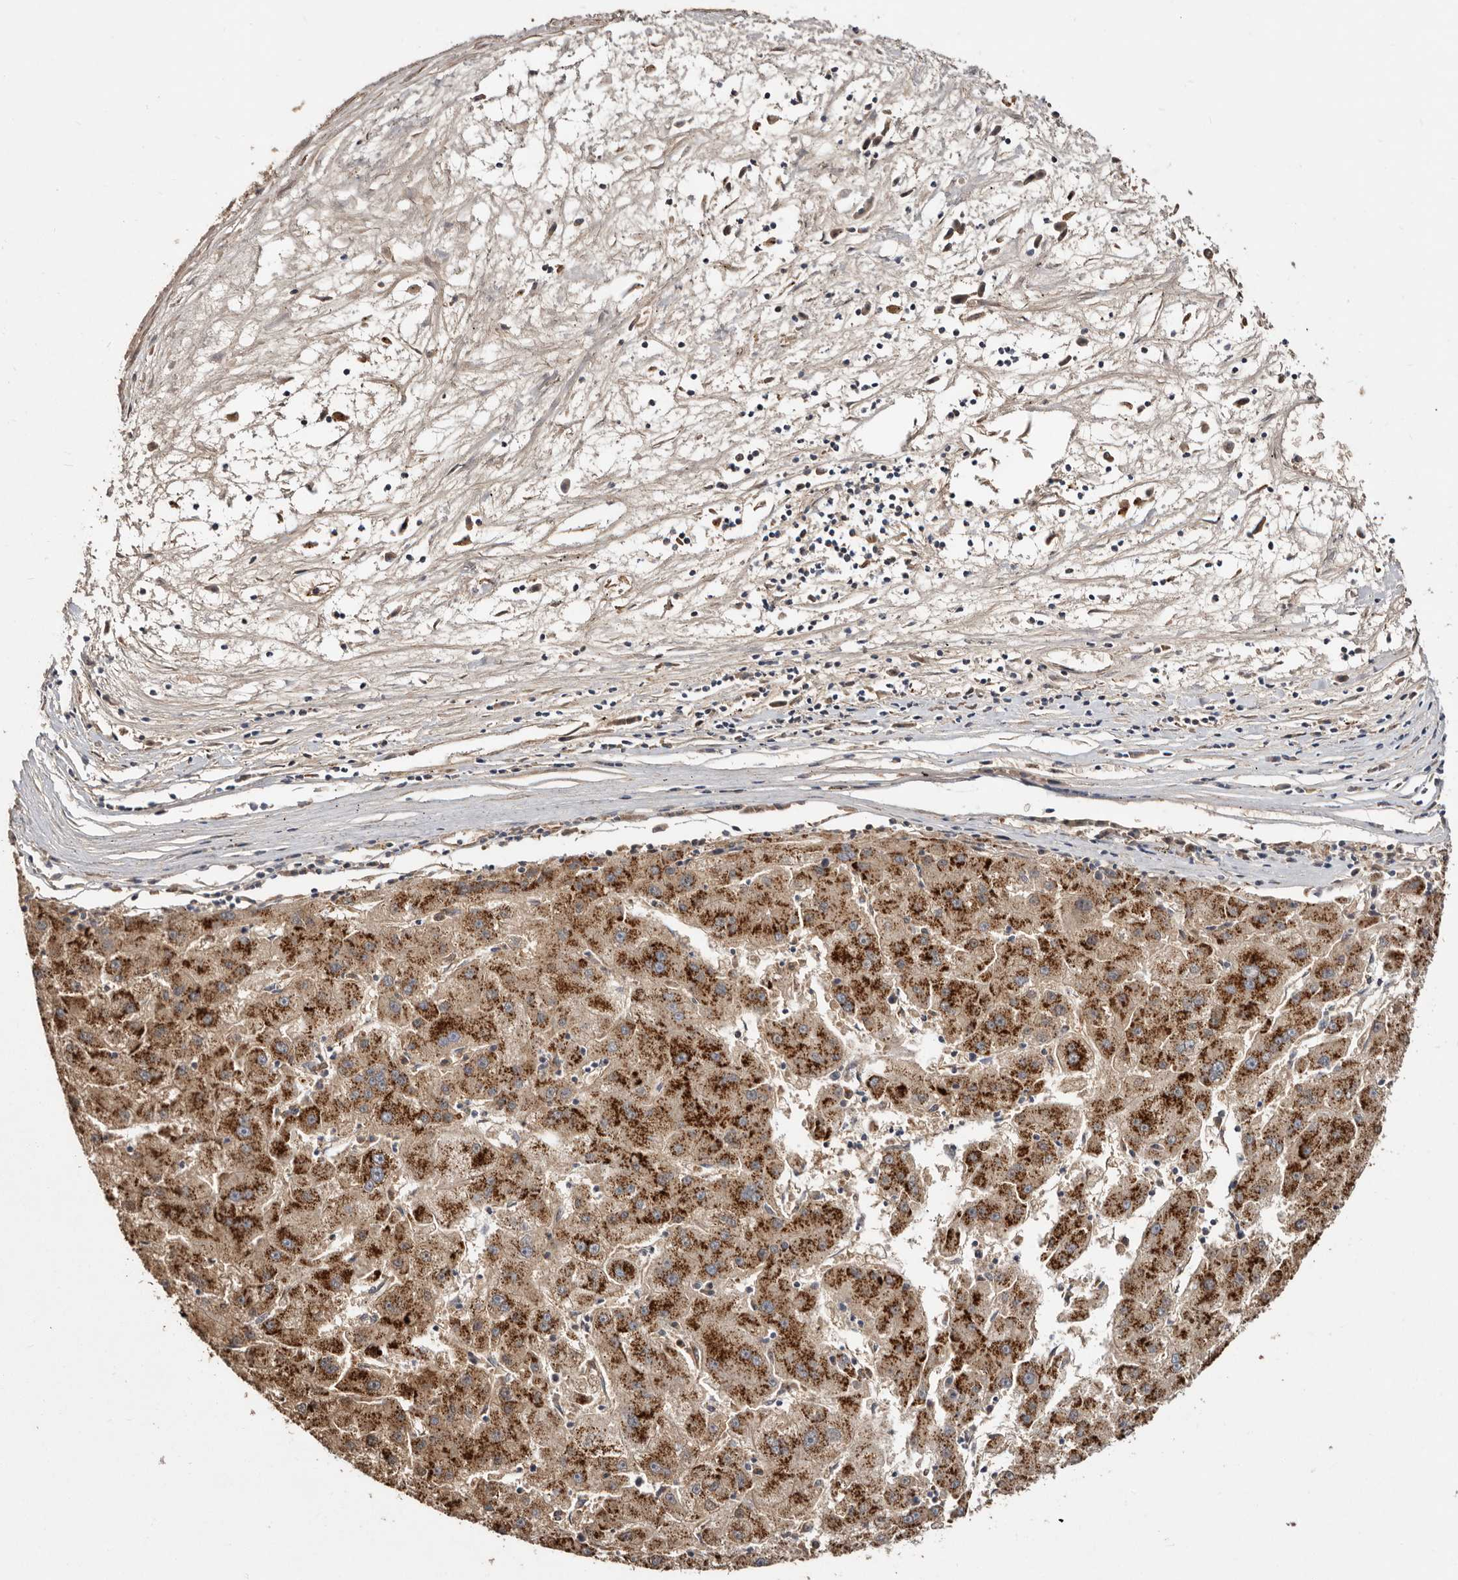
{"staining": {"intensity": "strong", "quantity": ">75%", "location": "cytoplasmic/membranous"}, "tissue": "liver cancer", "cell_type": "Tumor cells", "image_type": "cancer", "snomed": [{"axis": "morphology", "description": "Carcinoma, Hepatocellular, NOS"}, {"axis": "topography", "description": "Liver"}], "caption": "Brown immunohistochemical staining in human liver hepatocellular carcinoma exhibits strong cytoplasmic/membranous expression in about >75% of tumor cells. The staining was performed using DAB (3,3'-diaminobenzidine), with brown indicating positive protein expression. Nuclei are stained blue with hematoxylin.", "gene": "LRRC25", "patient": {"sex": "male", "age": 72}}